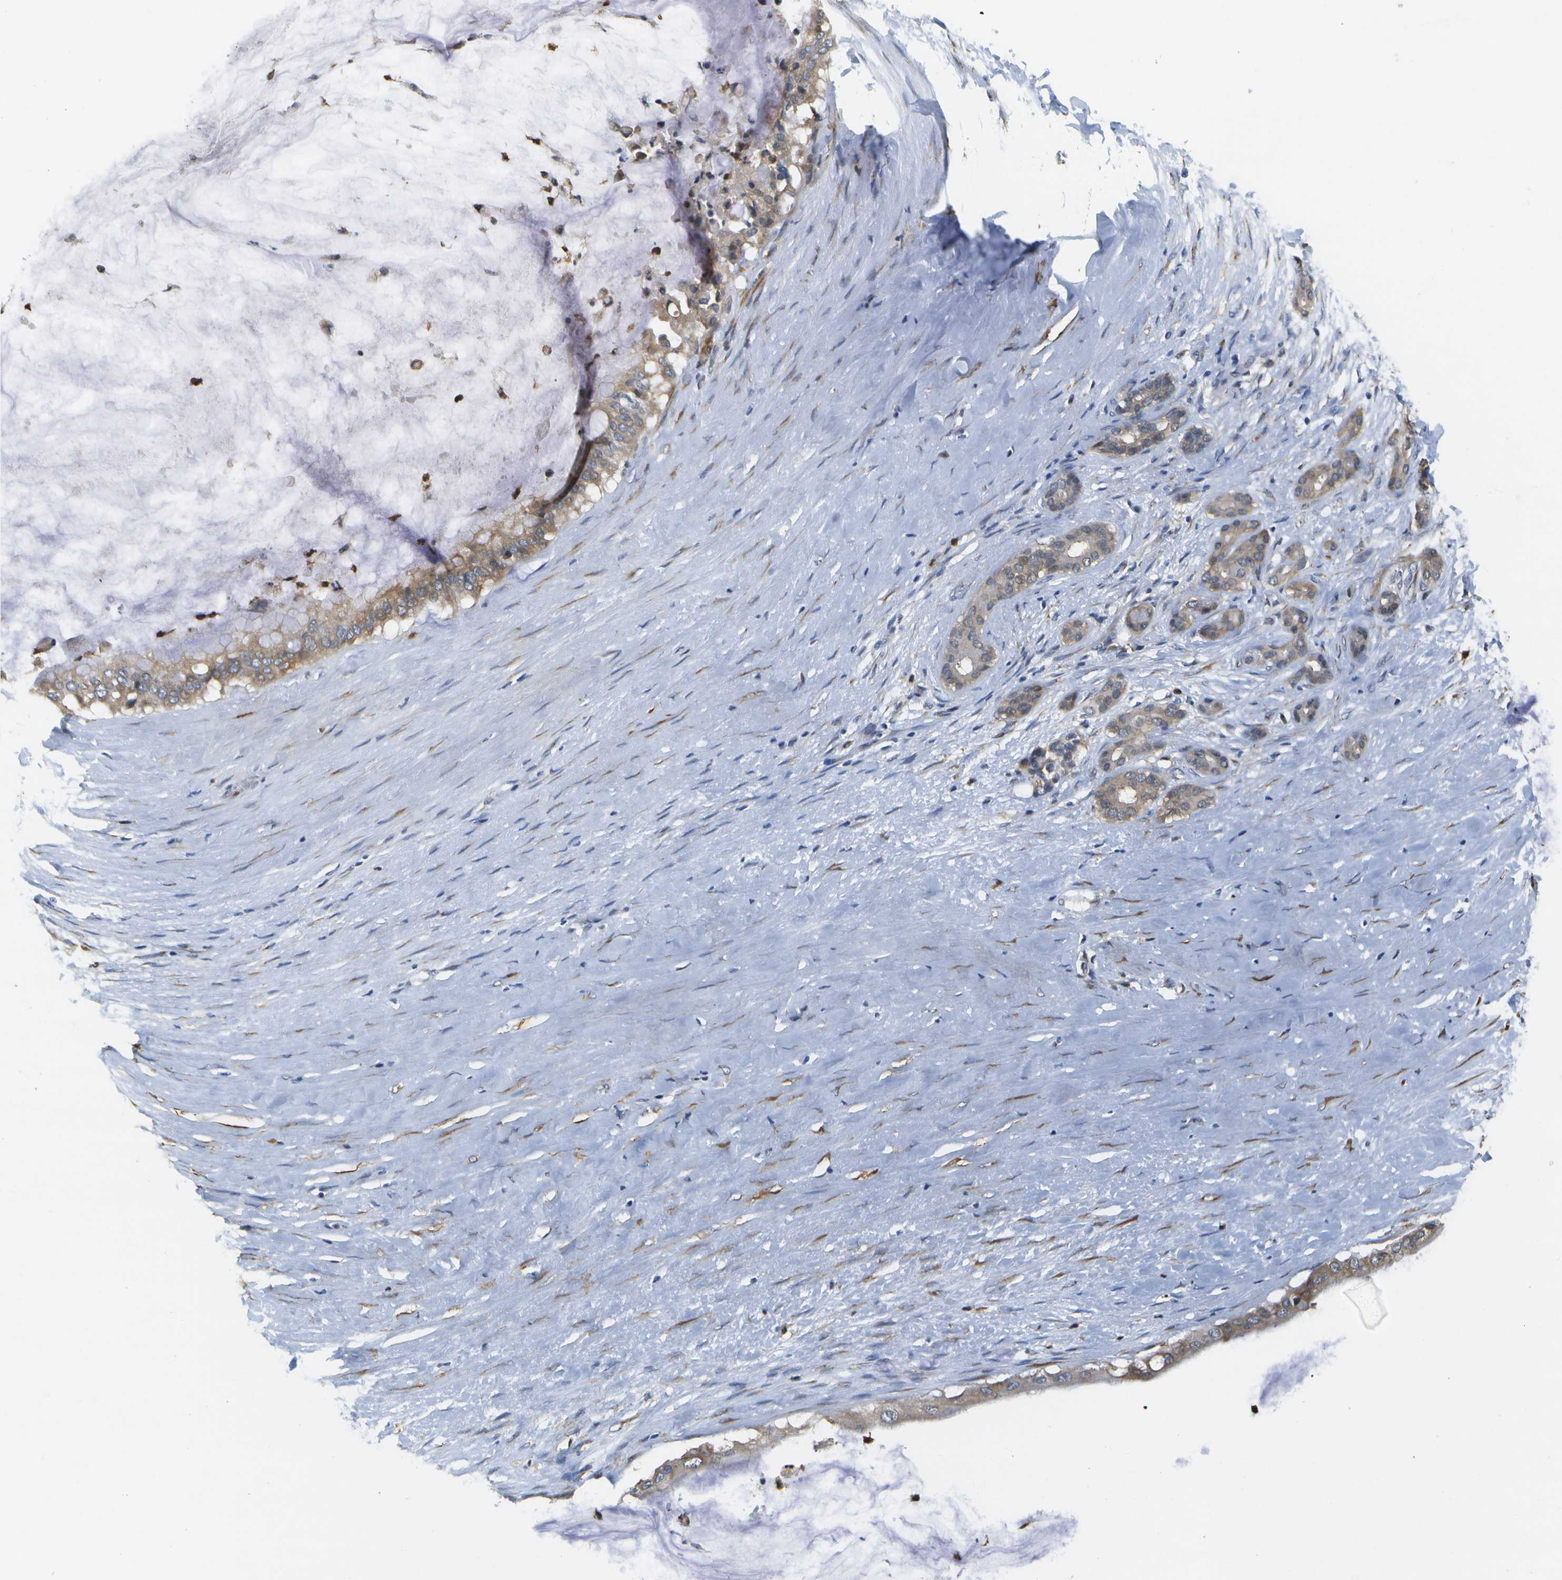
{"staining": {"intensity": "moderate", "quantity": ">75%", "location": "cytoplasmic/membranous"}, "tissue": "pancreatic cancer", "cell_type": "Tumor cells", "image_type": "cancer", "snomed": [{"axis": "morphology", "description": "Adenocarcinoma, NOS"}, {"axis": "topography", "description": "Pancreas"}], "caption": "Adenocarcinoma (pancreatic) was stained to show a protein in brown. There is medium levels of moderate cytoplasmic/membranous positivity in about >75% of tumor cells.", "gene": "DSE", "patient": {"sex": "male", "age": 41}}